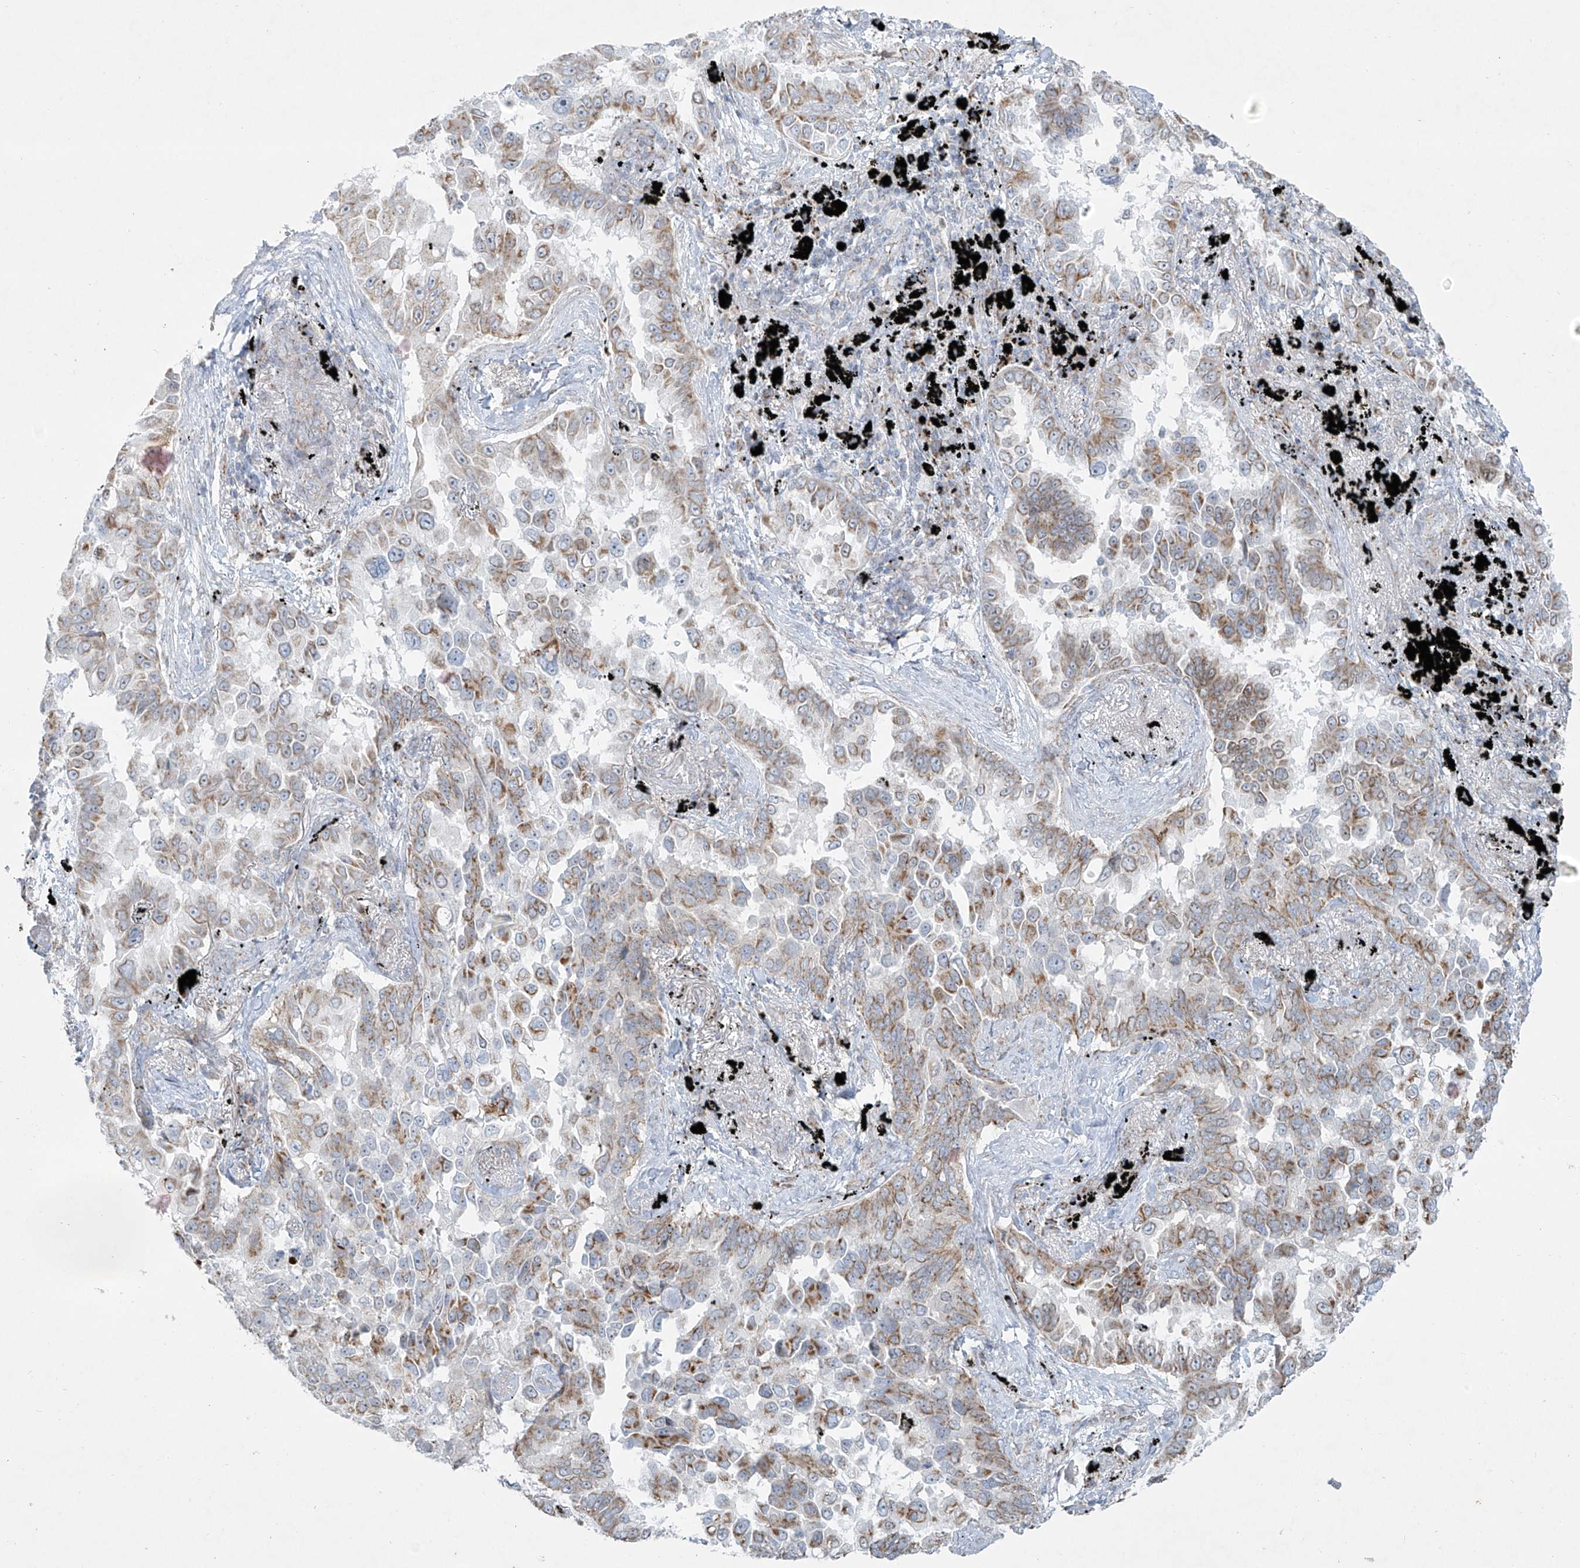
{"staining": {"intensity": "moderate", "quantity": "25%-75%", "location": "cytoplasmic/membranous"}, "tissue": "lung cancer", "cell_type": "Tumor cells", "image_type": "cancer", "snomed": [{"axis": "morphology", "description": "Adenocarcinoma, NOS"}, {"axis": "topography", "description": "Lung"}], "caption": "Immunohistochemical staining of human lung adenocarcinoma exhibits medium levels of moderate cytoplasmic/membranous positivity in about 25%-75% of tumor cells.", "gene": "SMDT1", "patient": {"sex": "female", "age": 67}}